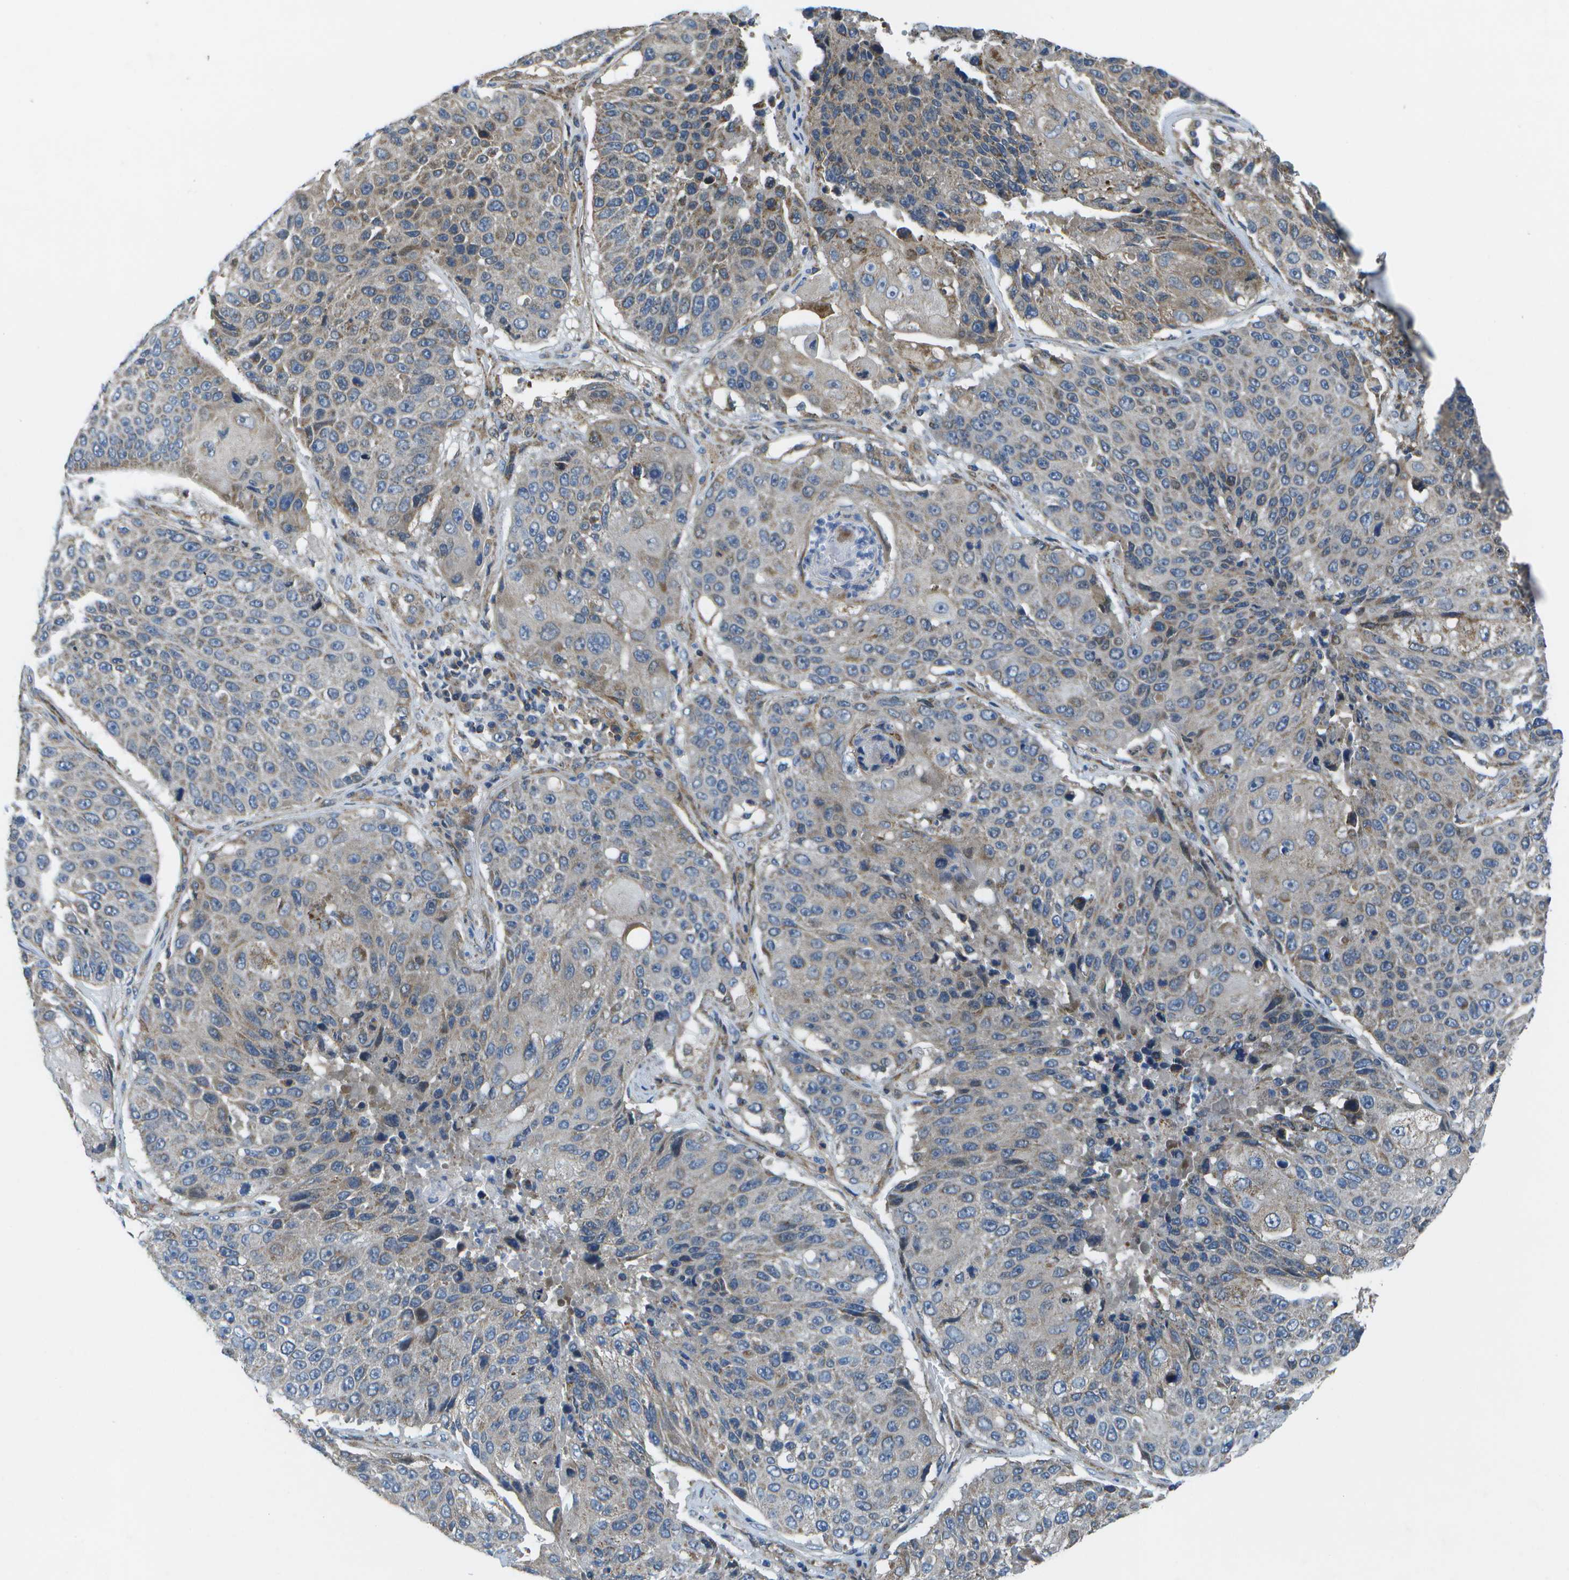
{"staining": {"intensity": "weak", "quantity": "<25%", "location": "cytoplasmic/membranous"}, "tissue": "lung cancer", "cell_type": "Tumor cells", "image_type": "cancer", "snomed": [{"axis": "morphology", "description": "Squamous cell carcinoma, NOS"}, {"axis": "topography", "description": "Lung"}], "caption": "This is a histopathology image of immunohistochemistry (IHC) staining of lung cancer (squamous cell carcinoma), which shows no expression in tumor cells. The staining was performed using DAB (3,3'-diaminobenzidine) to visualize the protein expression in brown, while the nuclei were stained in blue with hematoxylin (Magnification: 20x).", "gene": "MVK", "patient": {"sex": "male", "age": 61}}